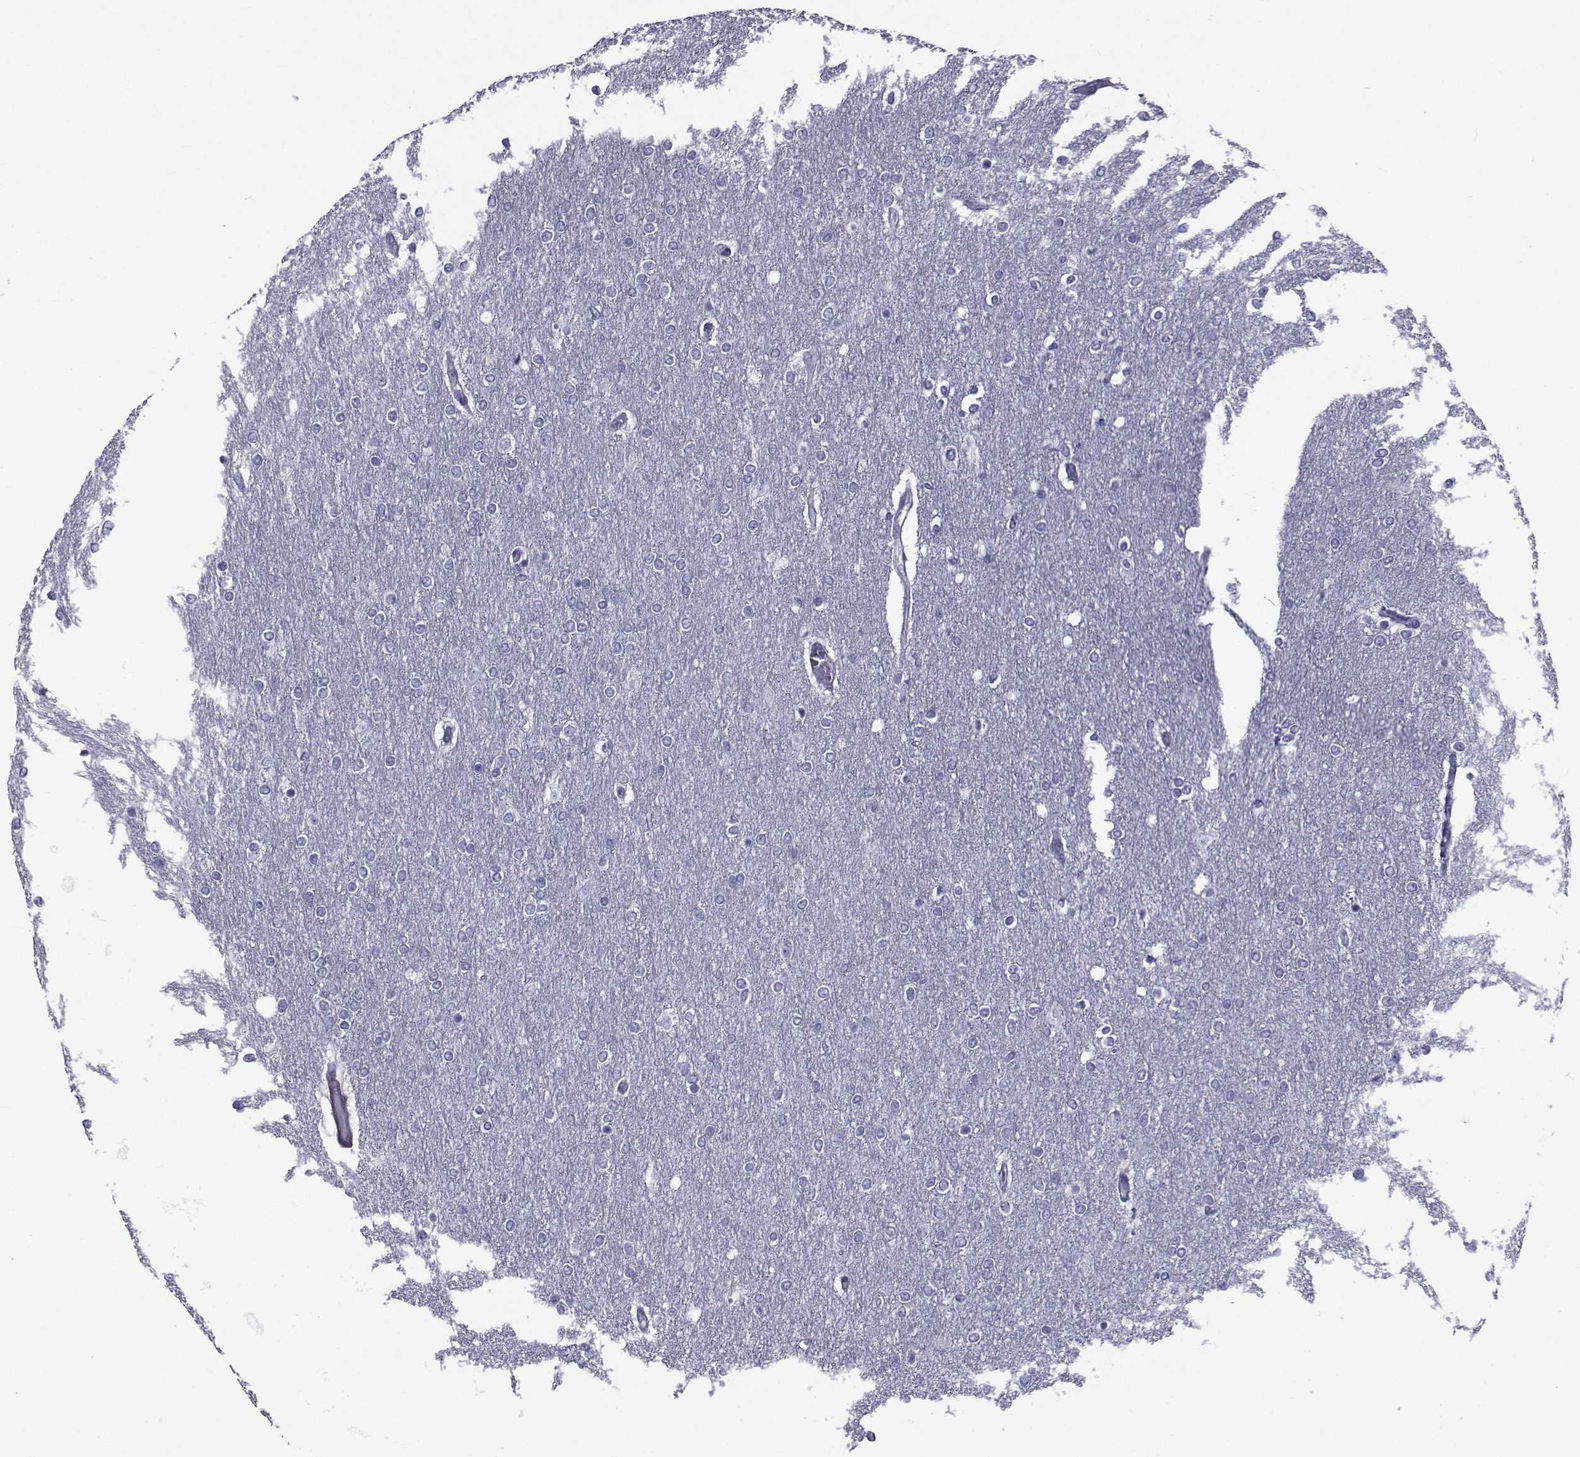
{"staining": {"intensity": "negative", "quantity": "none", "location": "none"}, "tissue": "glioma", "cell_type": "Tumor cells", "image_type": "cancer", "snomed": [{"axis": "morphology", "description": "Glioma, malignant, High grade"}, {"axis": "topography", "description": "Brain"}], "caption": "Immunohistochemistry photomicrograph of neoplastic tissue: glioma stained with DAB (3,3'-diaminobenzidine) displays no significant protein expression in tumor cells.", "gene": "GKAP1", "patient": {"sex": "female", "age": 61}}